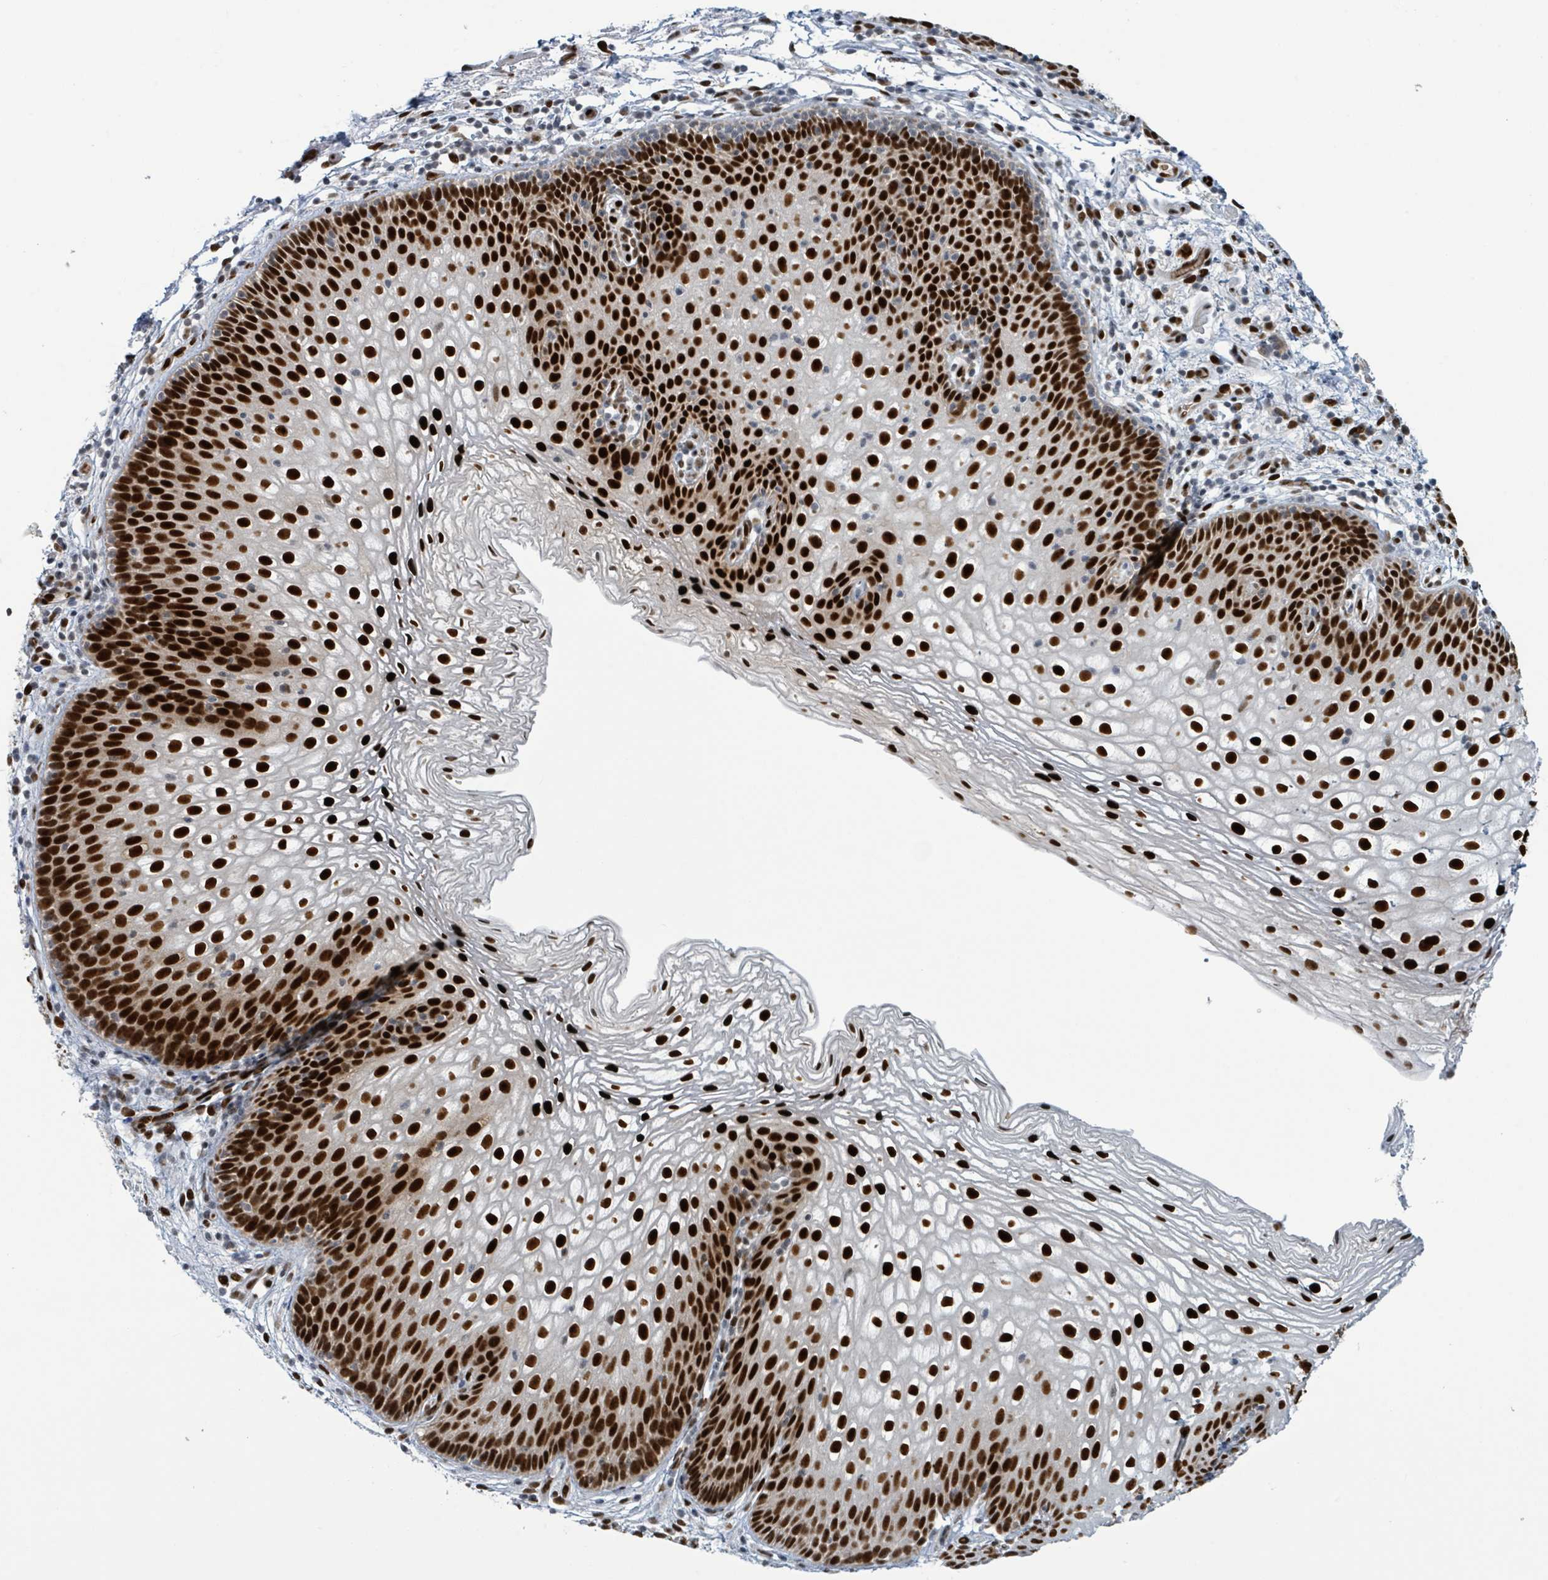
{"staining": {"intensity": "strong", "quantity": ">75%", "location": "nuclear"}, "tissue": "vagina", "cell_type": "Squamous epithelial cells", "image_type": "normal", "snomed": [{"axis": "morphology", "description": "Normal tissue, NOS"}, {"axis": "topography", "description": "Vagina"}], "caption": "Human vagina stained with a brown dye exhibits strong nuclear positive positivity in about >75% of squamous epithelial cells.", "gene": "KLF3", "patient": {"sex": "female", "age": 47}}